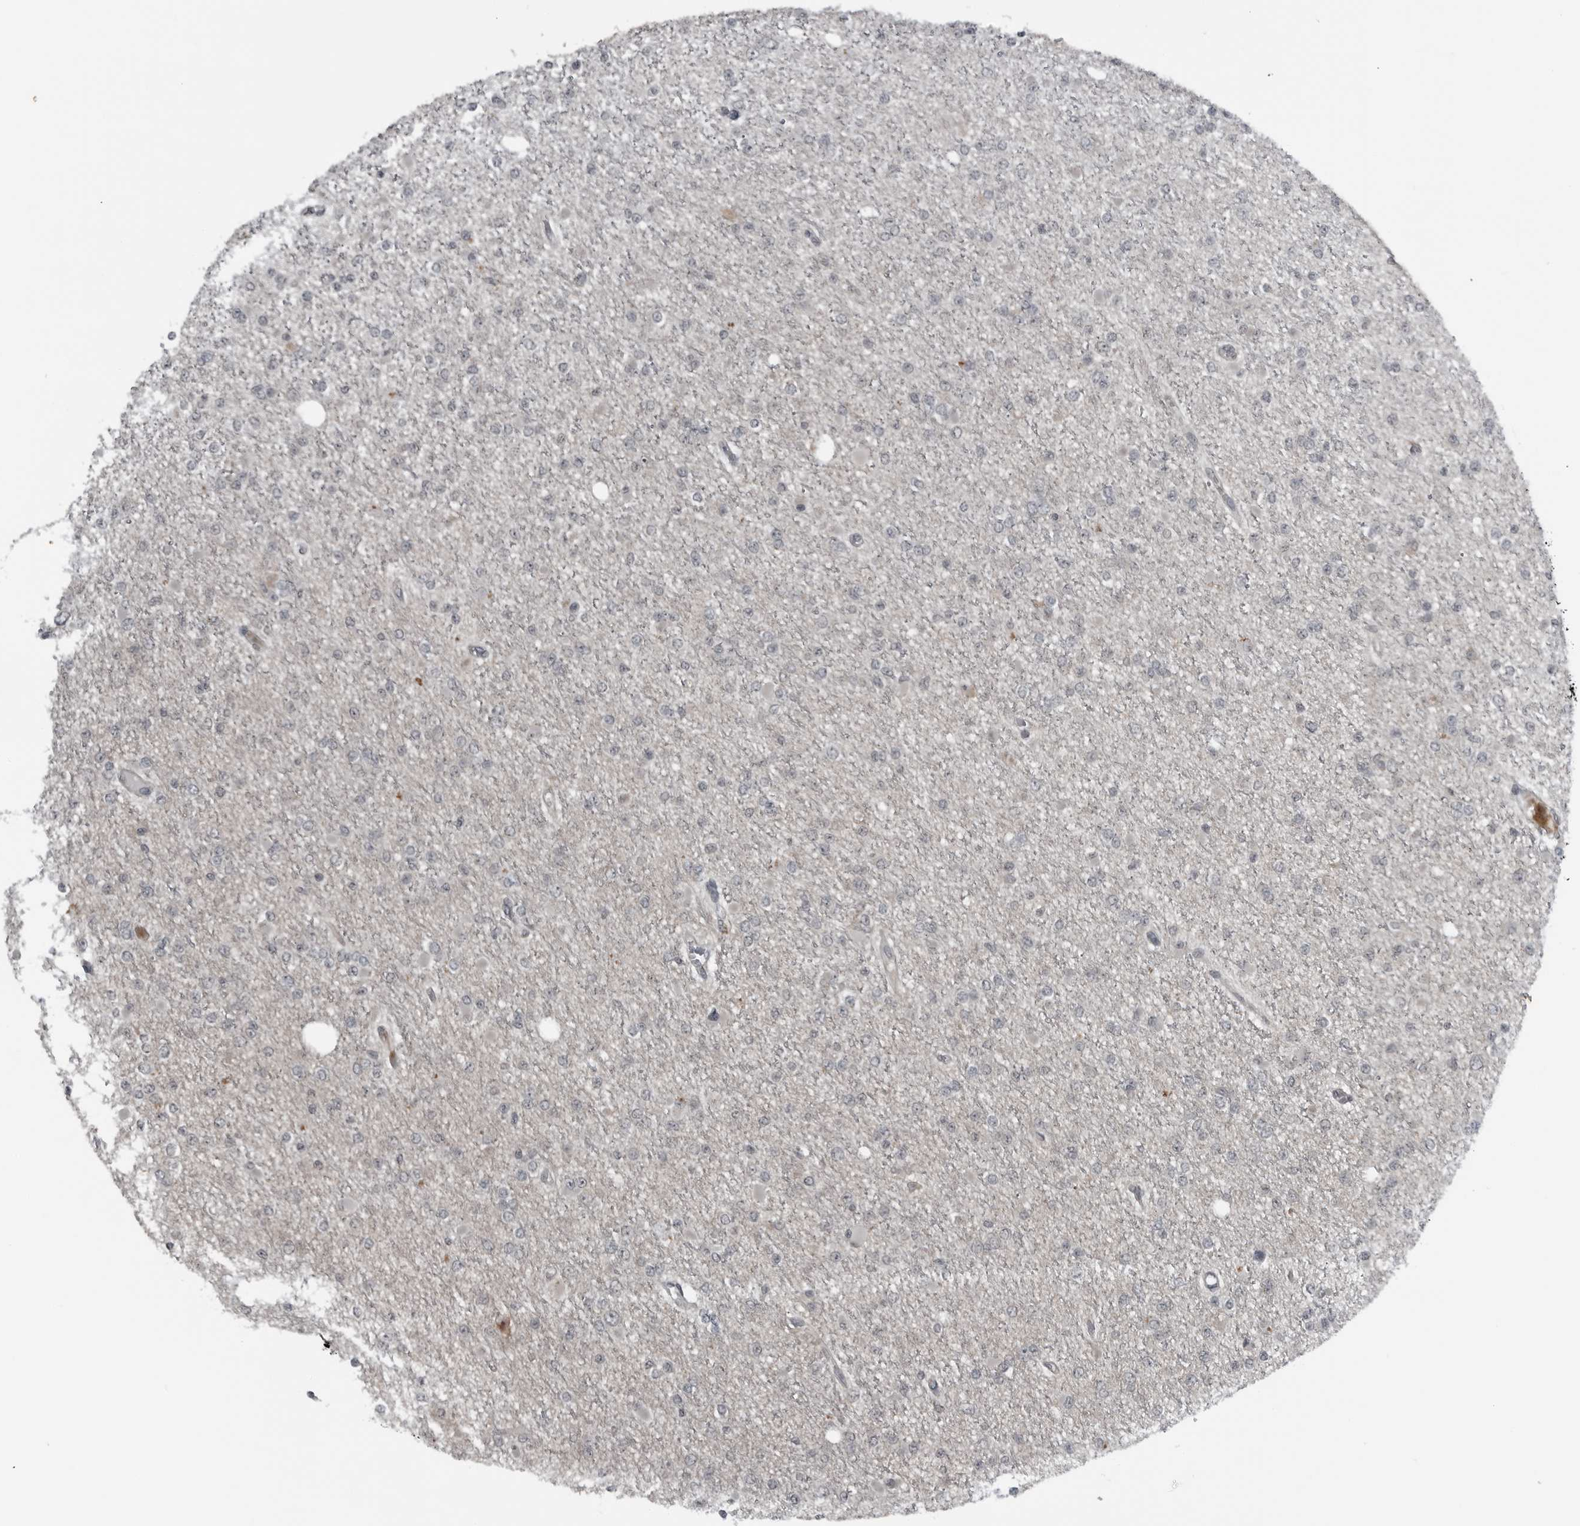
{"staining": {"intensity": "negative", "quantity": "none", "location": "none"}, "tissue": "glioma", "cell_type": "Tumor cells", "image_type": "cancer", "snomed": [{"axis": "morphology", "description": "Glioma, malignant, Low grade"}, {"axis": "topography", "description": "Brain"}], "caption": "The image demonstrates no significant staining in tumor cells of glioma.", "gene": "GAK", "patient": {"sex": "female", "age": 22}}